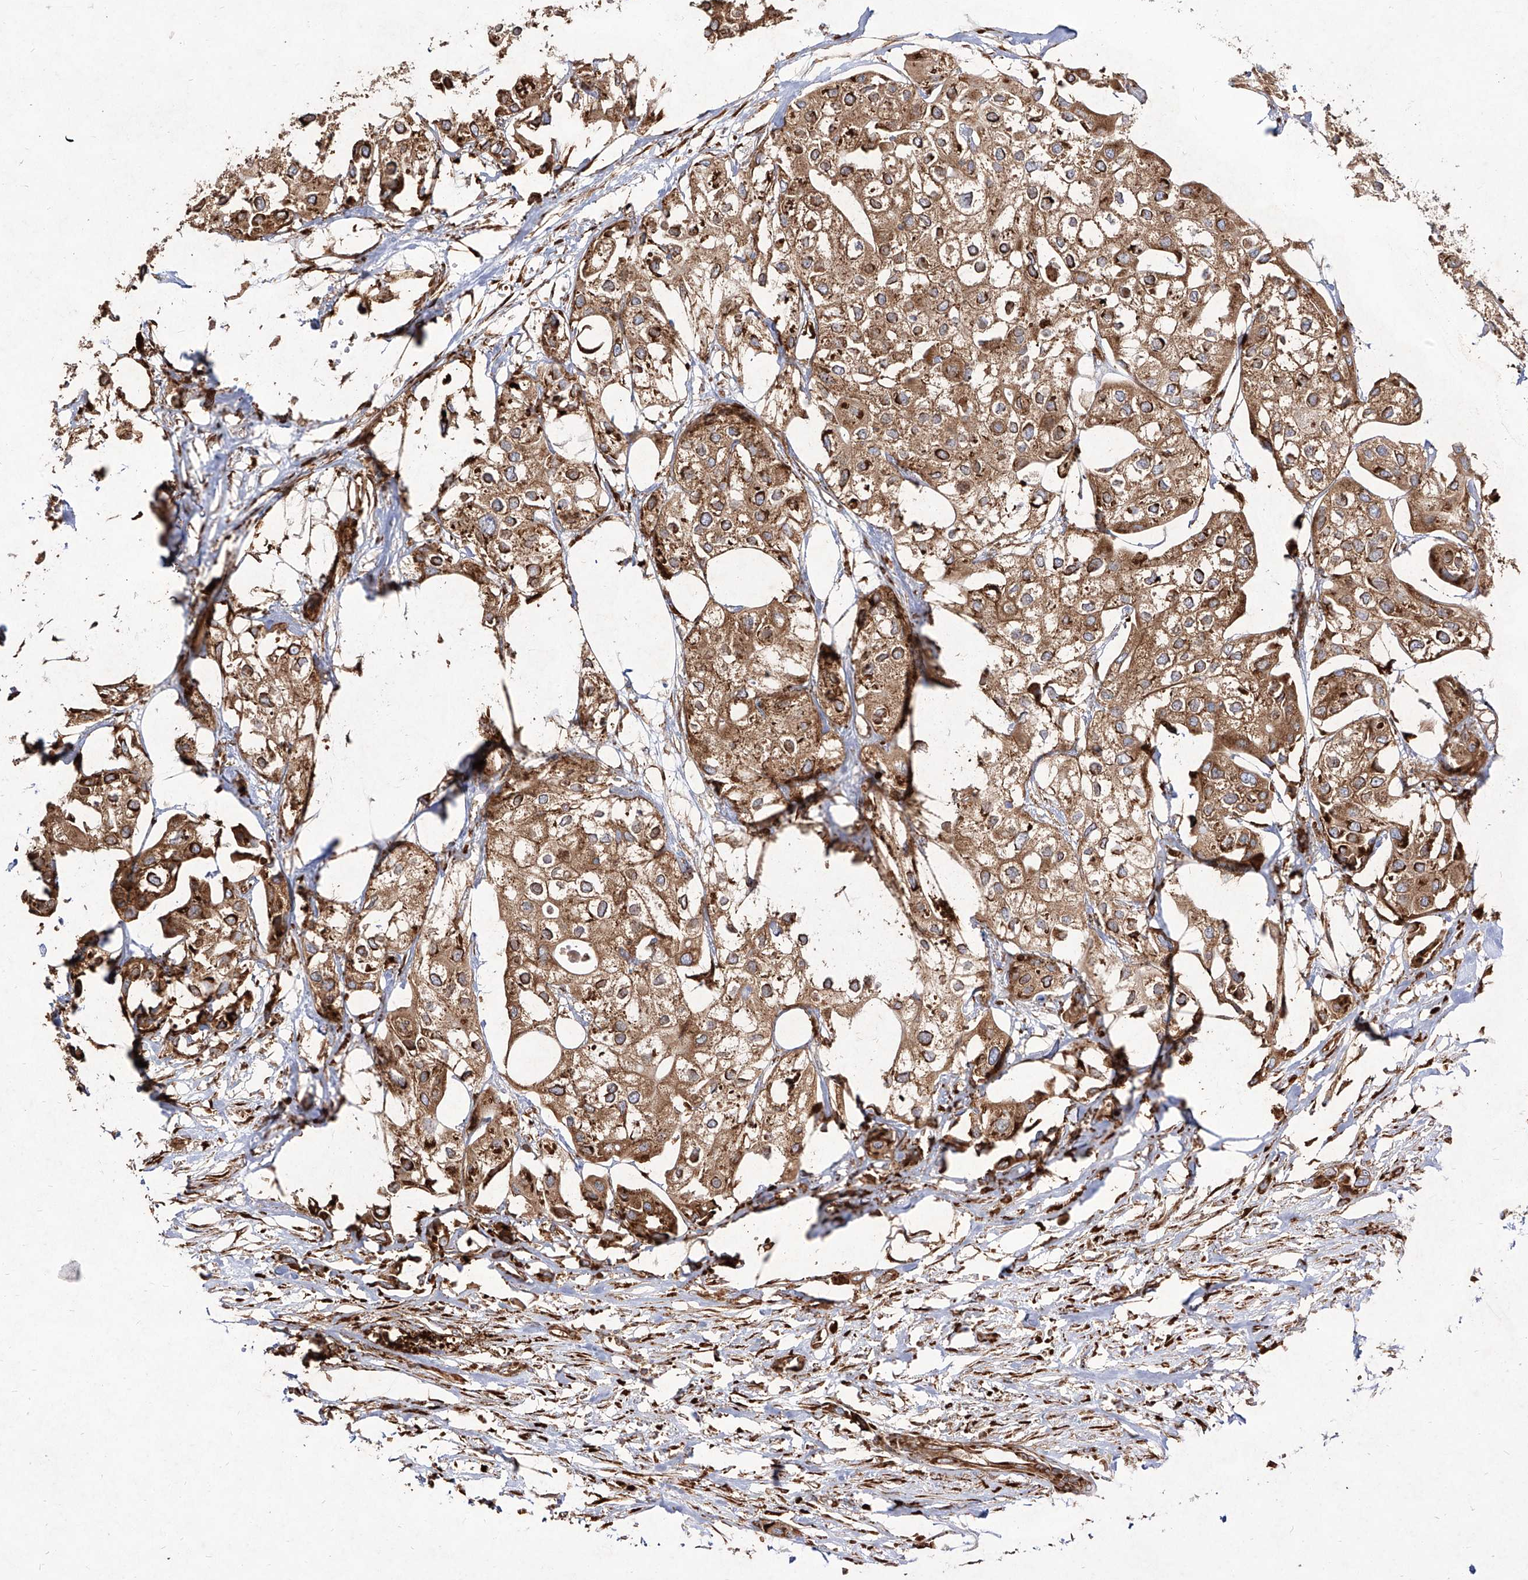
{"staining": {"intensity": "moderate", "quantity": ">75%", "location": "cytoplasmic/membranous"}, "tissue": "urothelial cancer", "cell_type": "Tumor cells", "image_type": "cancer", "snomed": [{"axis": "morphology", "description": "Urothelial carcinoma, High grade"}, {"axis": "topography", "description": "Urinary bladder"}], "caption": "This image displays urothelial cancer stained with immunohistochemistry (IHC) to label a protein in brown. The cytoplasmic/membranous of tumor cells show moderate positivity for the protein. Nuclei are counter-stained blue.", "gene": "RPS25", "patient": {"sex": "male", "age": 64}}